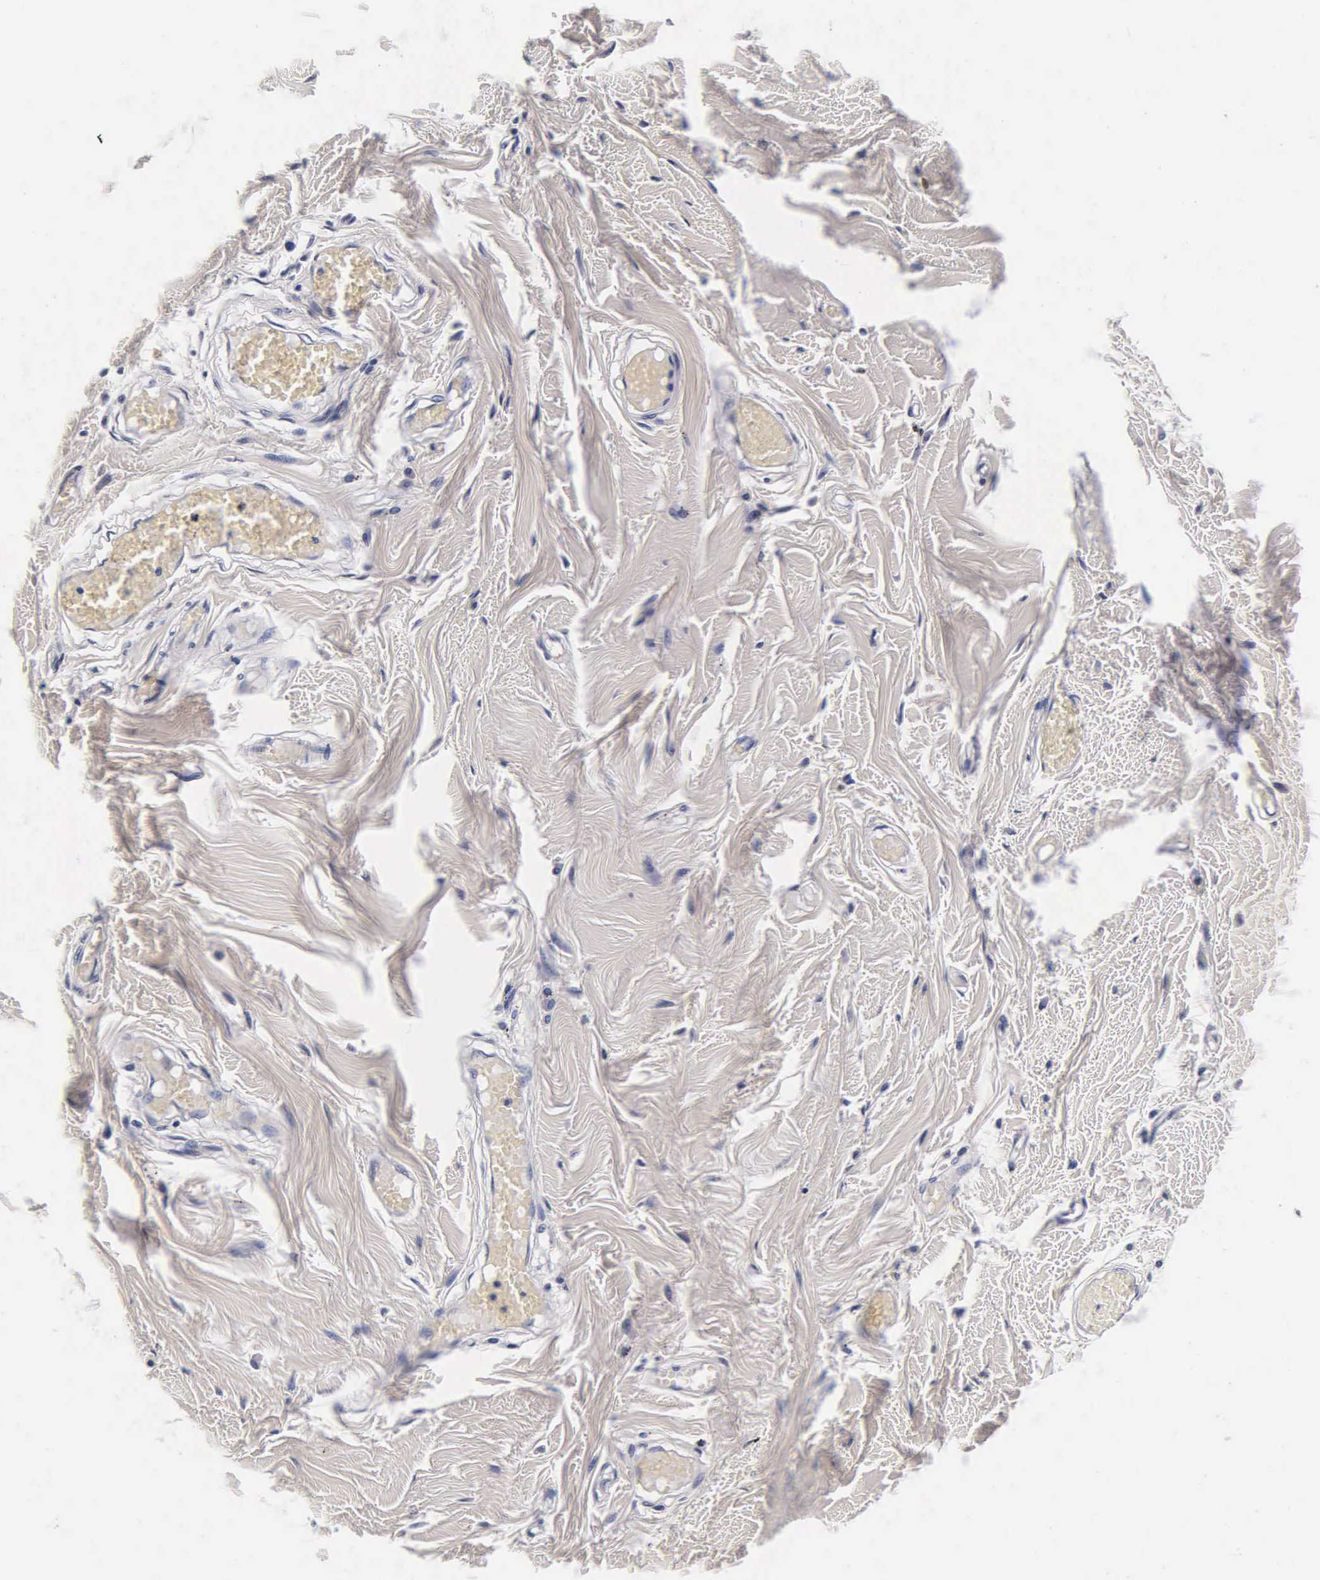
{"staining": {"intensity": "negative", "quantity": "none", "location": "none"}, "tissue": "adipose tissue", "cell_type": "Adipocytes", "image_type": "normal", "snomed": [{"axis": "morphology", "description": "Normal tissue, NOS"}, {"axis": "morphology", "description": "Sarcoma, NOS"}, {"axis": "topography", "description": "Skin"}, {"axis": "topography", "description": "Soft tissue"}], "caption": "A high-resolution photomicrograph shows immunohistochemistry staining of benign adipose tissue, which demonstrates no significant staining in adipocytes.", "gene": "INS", "patient": {"sex": "female", "age": 51}}